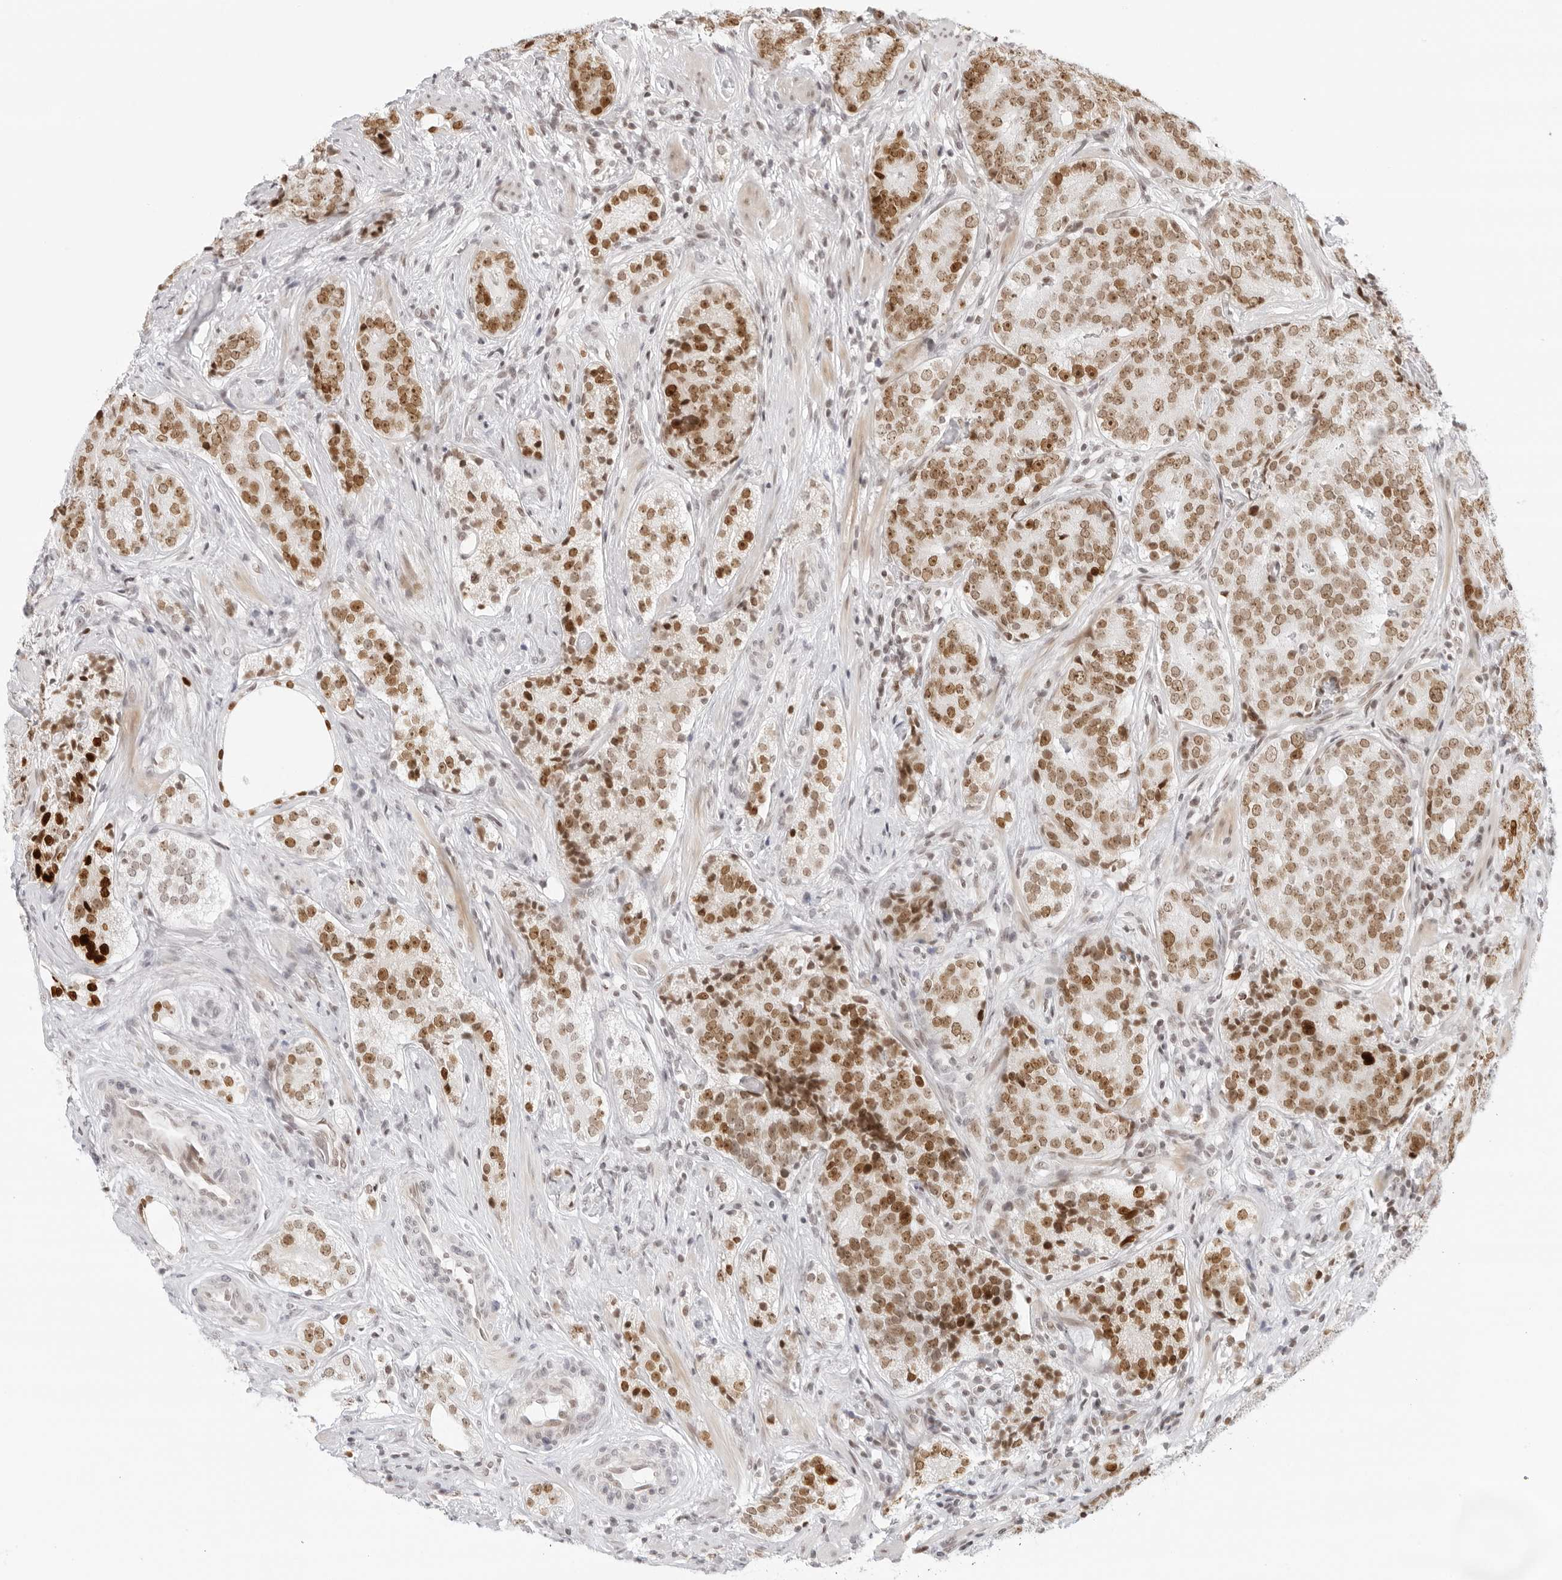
{"staining": {"intensity": "moderate", "quantity": ">75%", "location": "nuclear"}, "tissue": "prostate cancer", "cell_type": "Tumor cells", "image_type": "cancer", "snomed": [{"axis": "morphology", "description": "Adenocarcinoma, High grade"}, {"axis": "topography", "description": "Prostate"}], "caption": "Prostate high-grade adenocarcinoma stained with a brown dye demonstrates moderate nuclear positive expression in about >75% of tumor cells.", "gene": "RCC1", "patient": {"sex": "male", "age": 56}}